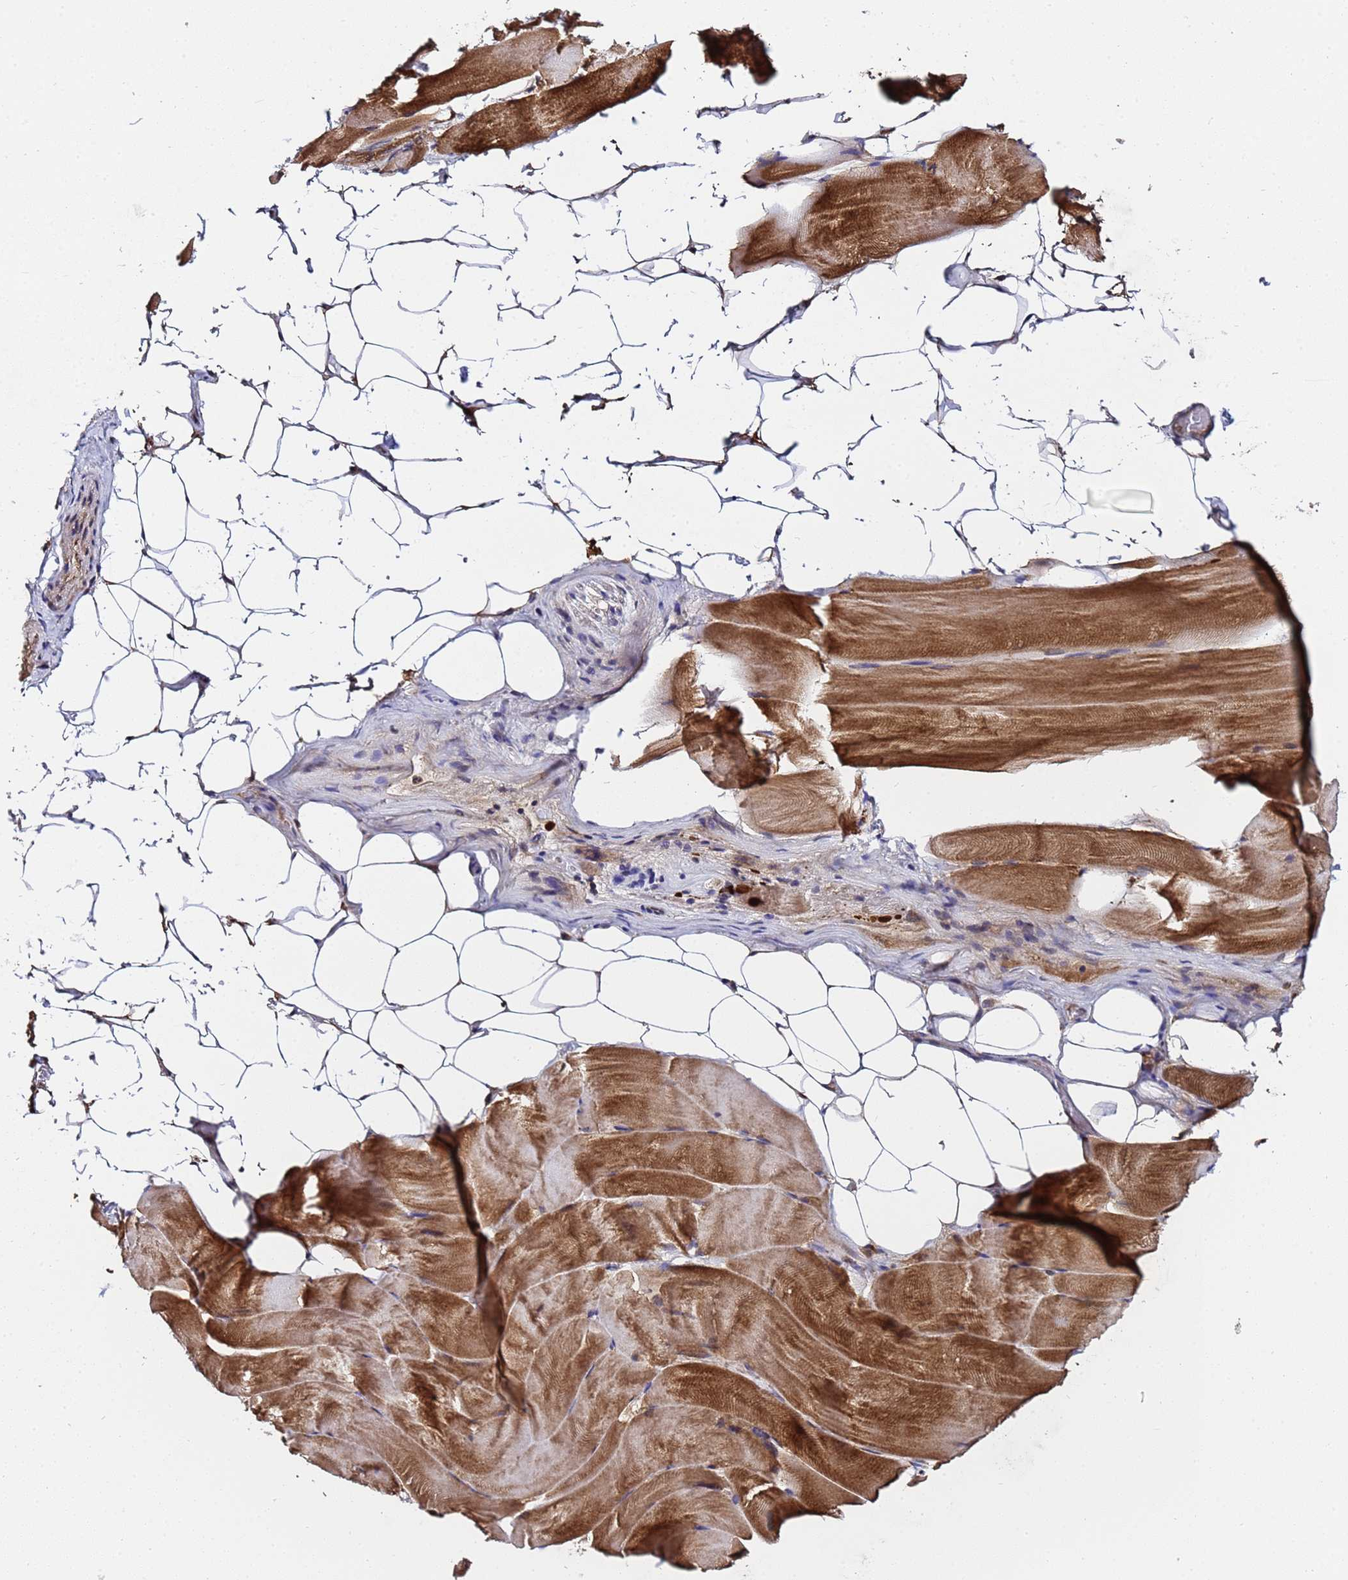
{"staining": {"intensity": "strong", "quantity": "25%-75%", "location": "cytoplasmic/membranous"}, "tissue": "skeletal muscle", "cell_type": "Myocytes", "image_type": "normal", "snomed": [{"axis": "morphology", "description": "Normal tissue, NOS"}, {"axis": "topography", "description": "Skeletal muscle"}], "caption": "Protein analysis of benign skeletal muscle demonstrates strong cytoplasmic/membranous expression in approximately 25%-75% of myocytes. The staining was performed using DAB to visualize the protein expression in brown, while the nuclei were stained in blue with hematoxylin (Magnification: 20x).", "gene": "ANAPC13", "patient": {"sex": "female", "age": 64}}